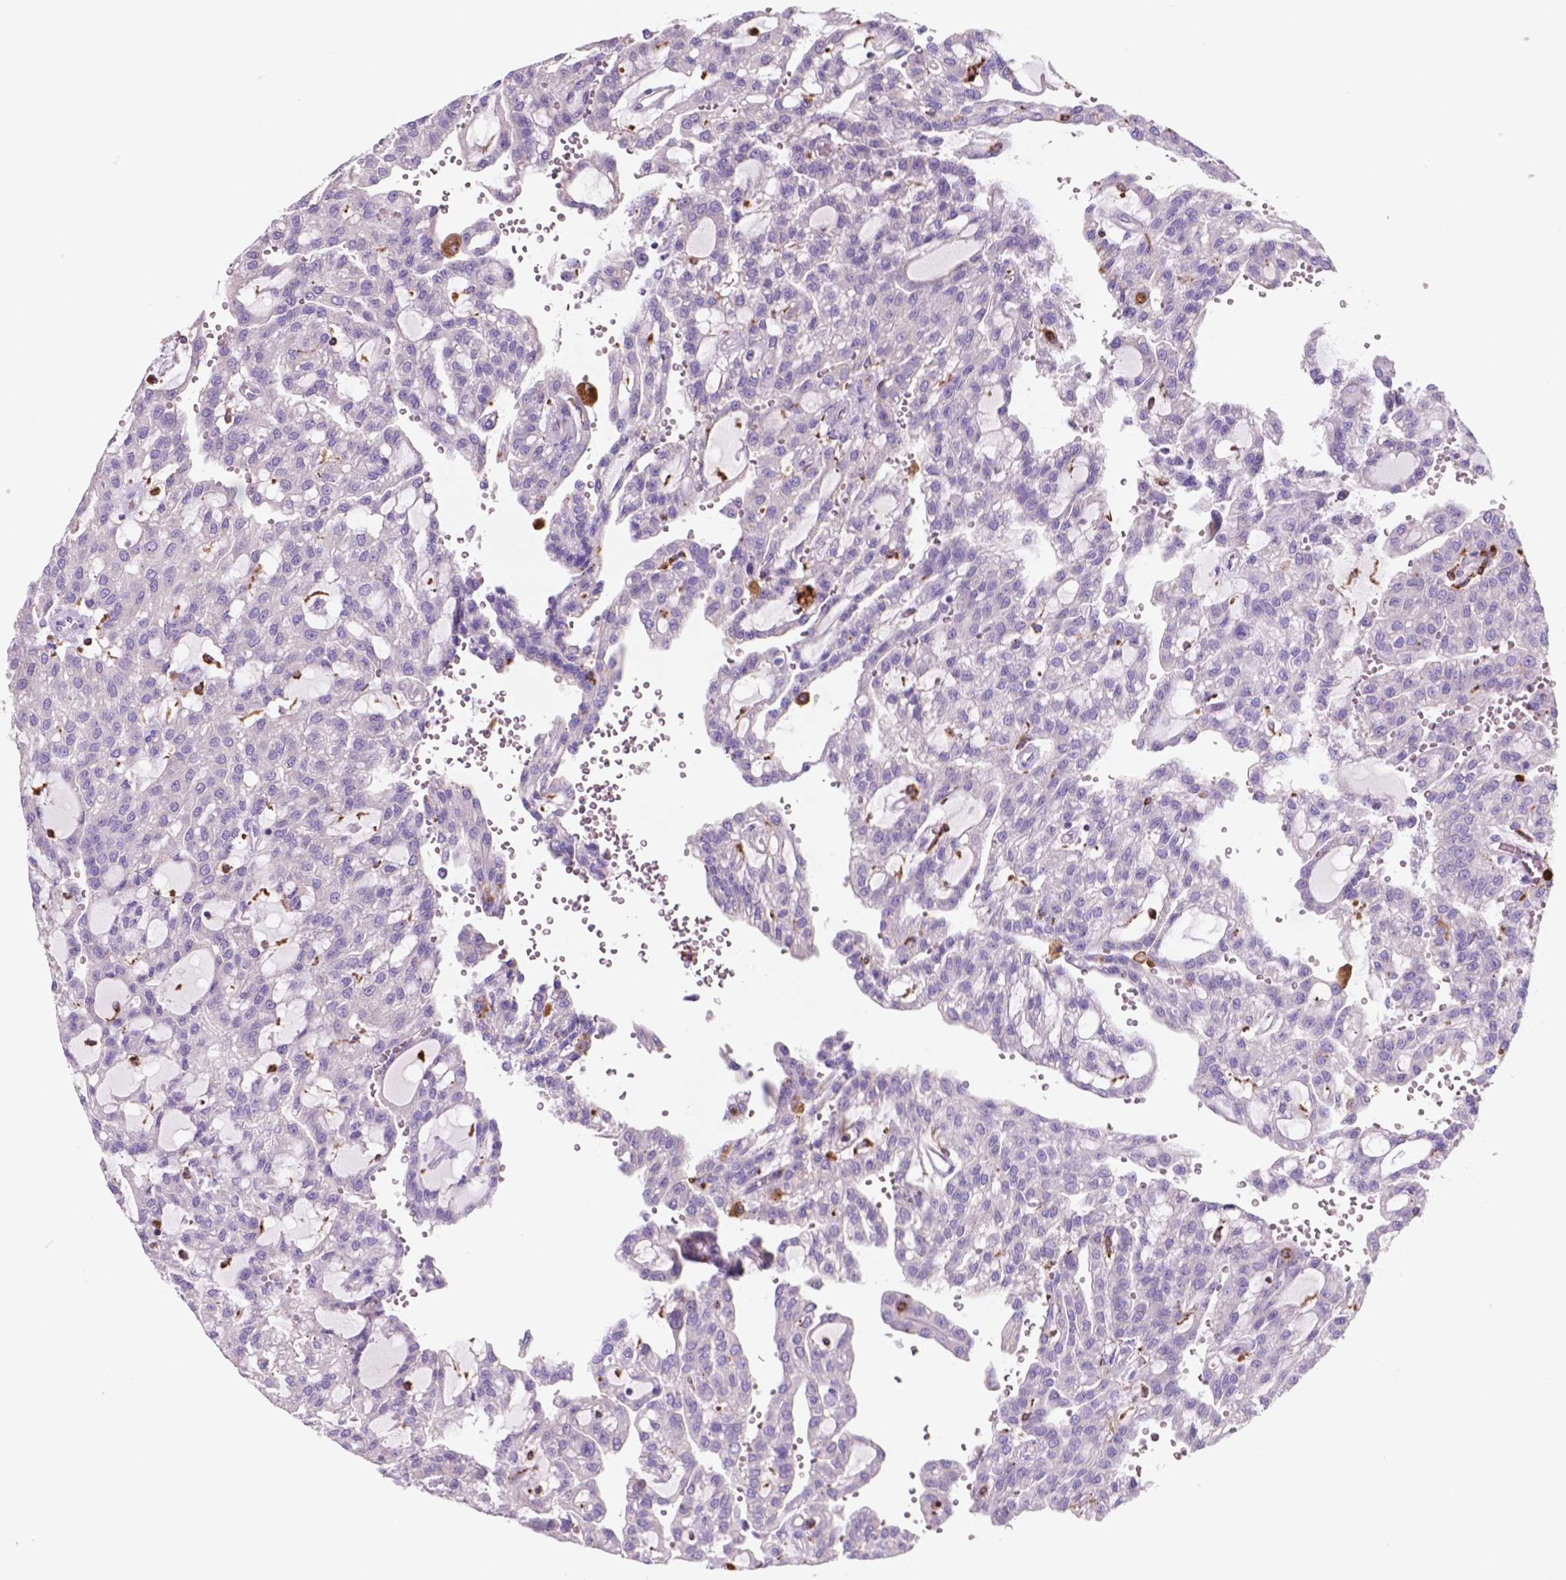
{"staining": {"intensity": "negative", "quantity": "none", "location": "none"}, "tissue": "renal cancer", "cell_type": "Tumor cells", "image_type": "cancer", "snomed": [{"axis": "morphology", "description": "Adenocarcinoma, NOS"}, {"axis": "topography", "description": "Kidney"}], "caption": "There is no significant positivity in tumor cells of renal cancer.", "gene": "MKRN2OS", "patient": {"sex": "male", "age": 63}}